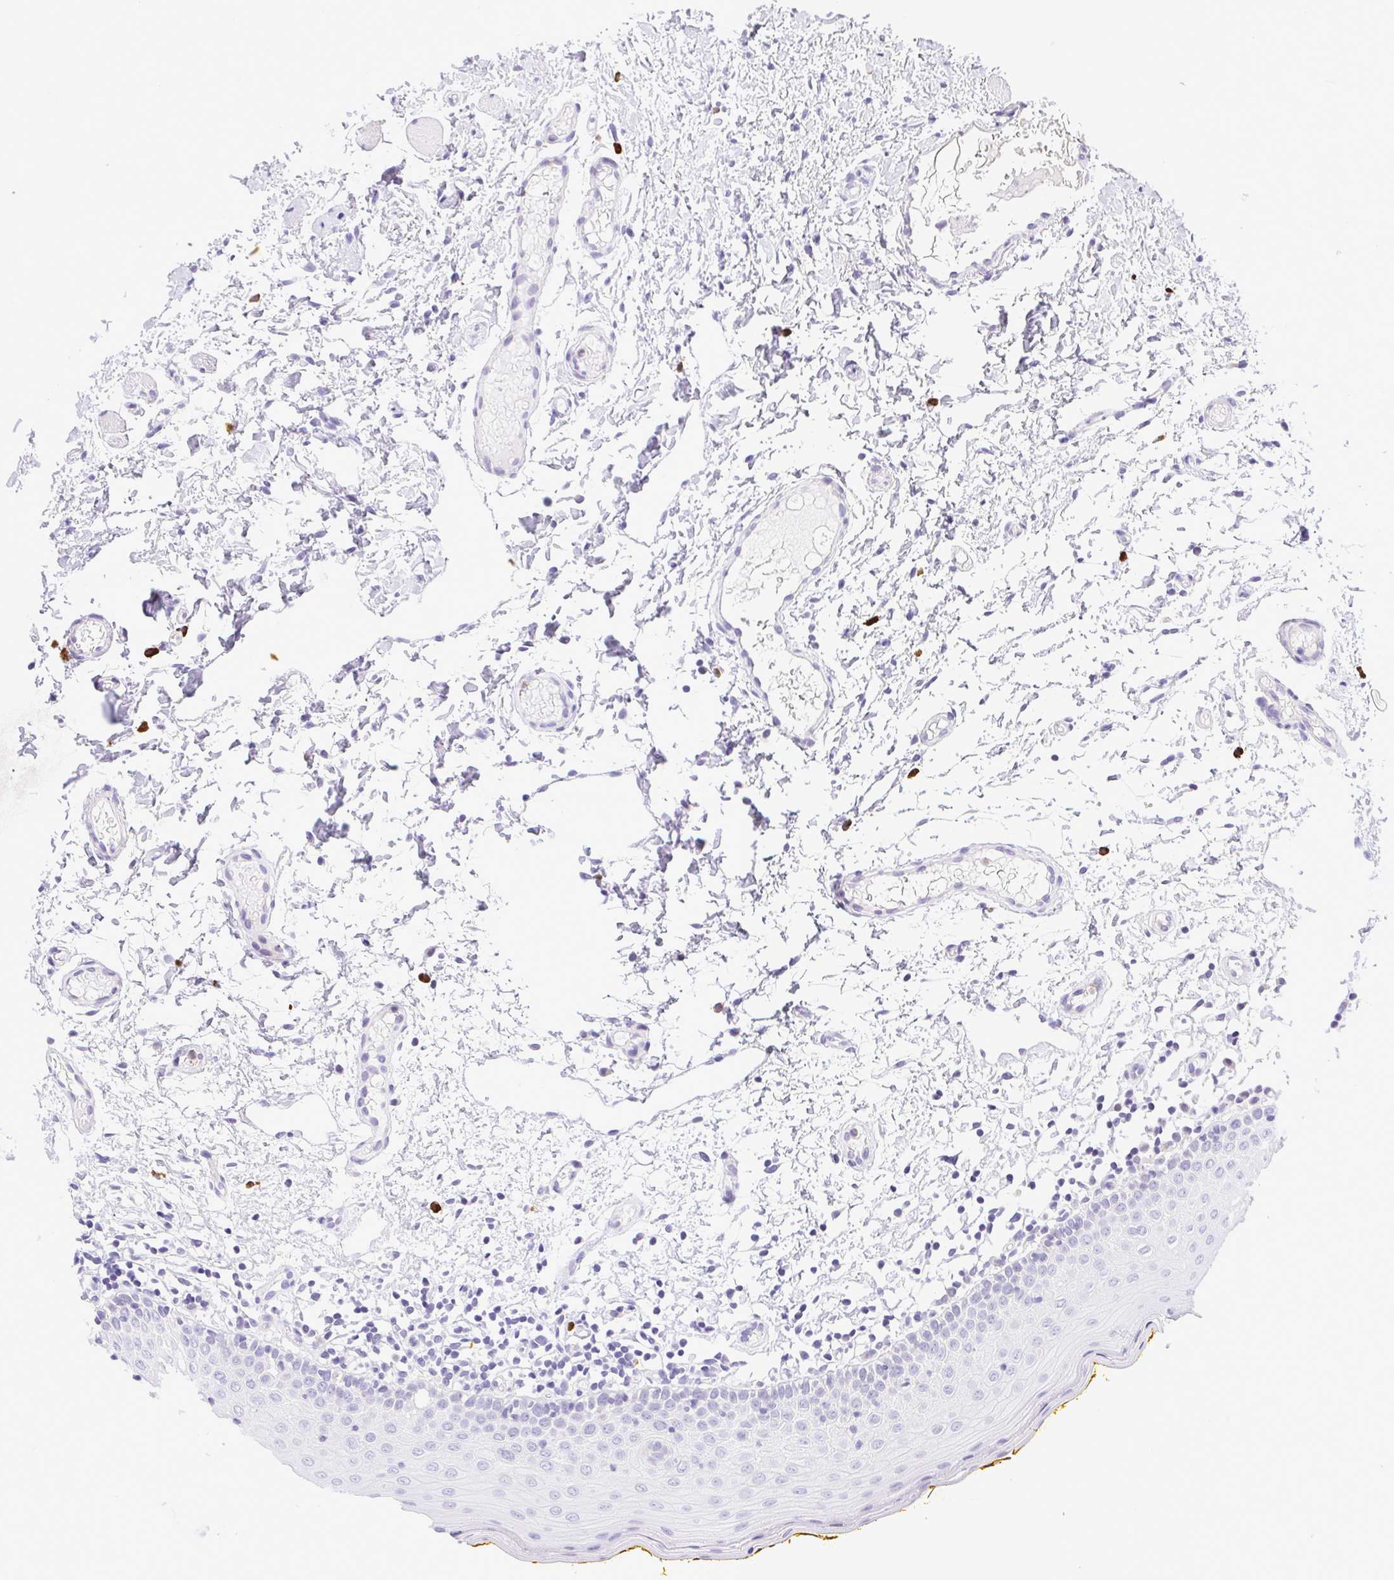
{"staining": {"intensity": "negative", "quantity": "none", "location": "none"}, "tissue": "oral mucosa", "cell_type": "Squamous epithelial cells", "image_type": "normal", "snomed": [{"axis": "morphology", "description": "Normal tissue, NOS"}, {"axis": "topography", "description": "Oral tissue"}, {"axis": "topography", "description": "Tounge, NOS"}], "caption": "Oral mucosa was stained to show a protein in brown. There is no significant positivity in squamous epithelial cells. (DAB IHC visualized using brightfield microscopy, high magnification).", "gene": "FAM177B", "patient": {"sex": "female", "age": 58}}